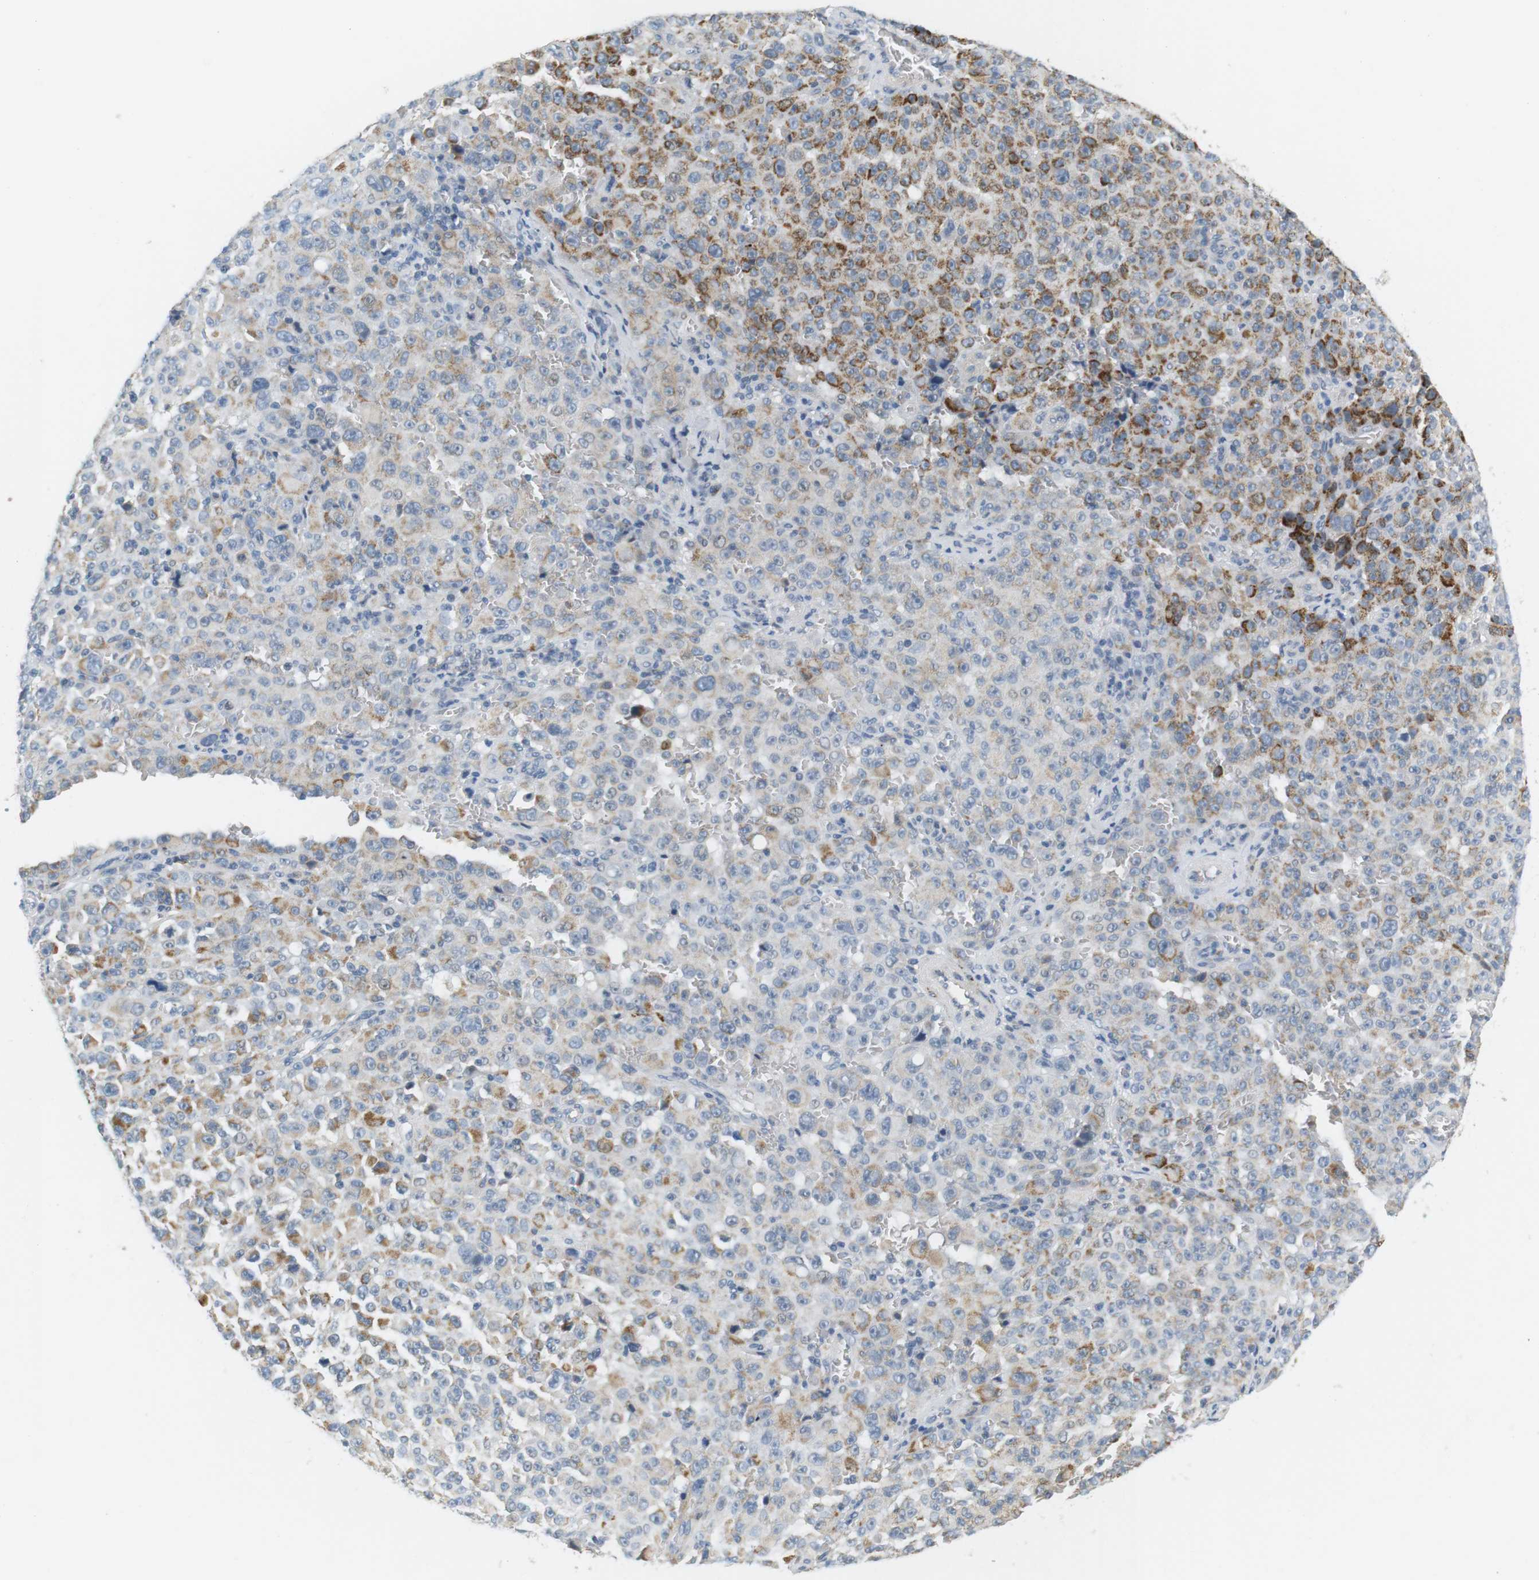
{"staining": {"intensity": "moderate", "quantity": "<25%", "location": "cytoplasmic/membranous"}, "tissue": "melanoma", "cell_type": "Tumor cells", "image_type": "cancer", "snomed": [{"axis": "morphology", "description": "Malignant melanoma, NOS"}, {"axis": "topography", "description": "Skin"}], "caption": "This micrograph shows immunohistochemistry staining of human malignant melanoma, with low moderate cytoplasmic/membranous positivity in about <25% of tumor cells.", "gene": "CD300E", "patient": {"sex": "female", "age": 82}}